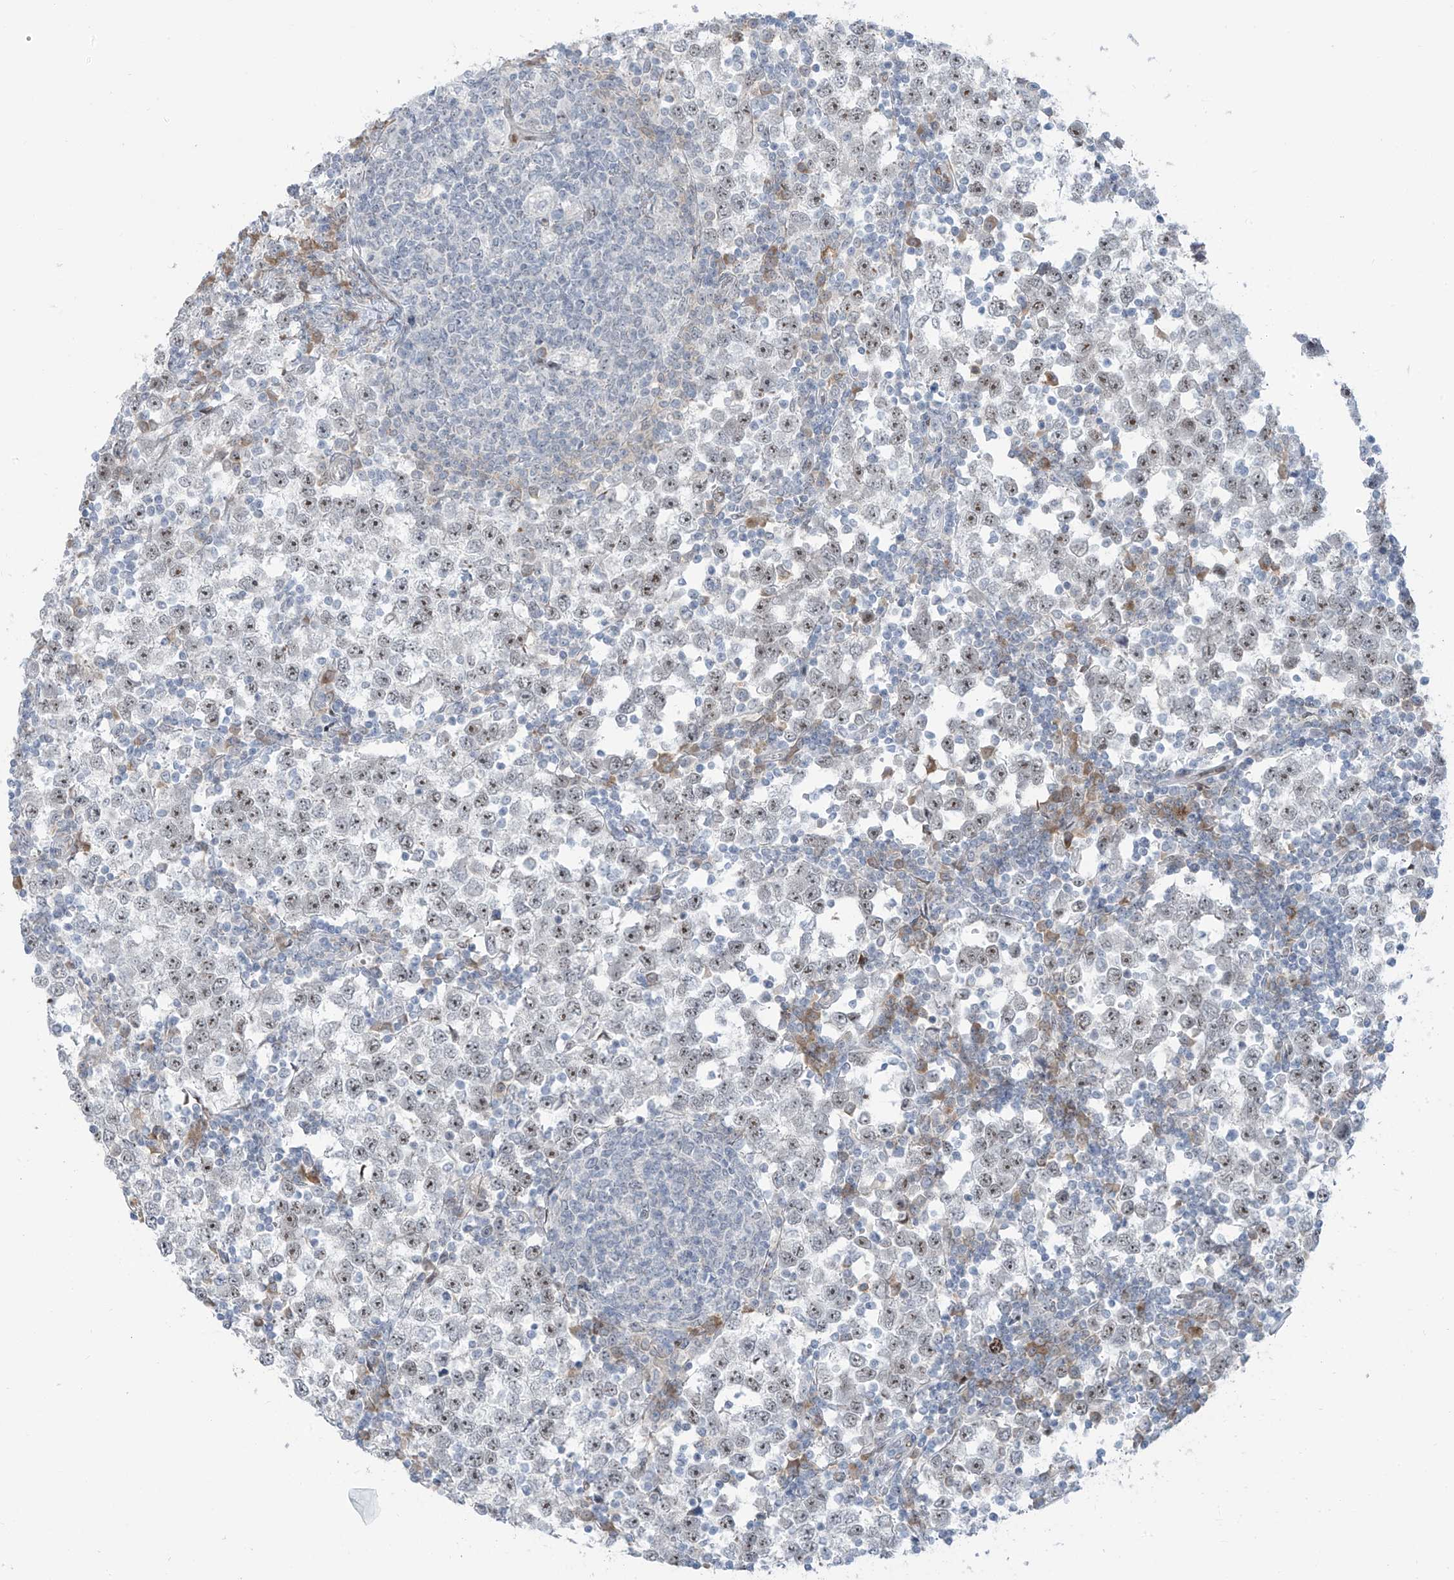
{"staining": {"intensity": "moderate", "quantity": "25%-75%", "location": "nuclear"}, "tissue": "testis cancer", "cell_type": "Tumor cells", "image_type": "cancer", "snomed": [{"axis": "morphology", "description": "Seminoma, NOS"}, {"axis": "topography", "description": "Testis"}], "caption": "Immunohistochemistry (IHC) photomicrograph of human seminoma (testis) stained for a protein (brown), which displays medium levels of moderate nuclear expression in about 25%-75% of tumor cells.", "gene": "LIN9", "patient": {"sex": "male", "age": 65}}